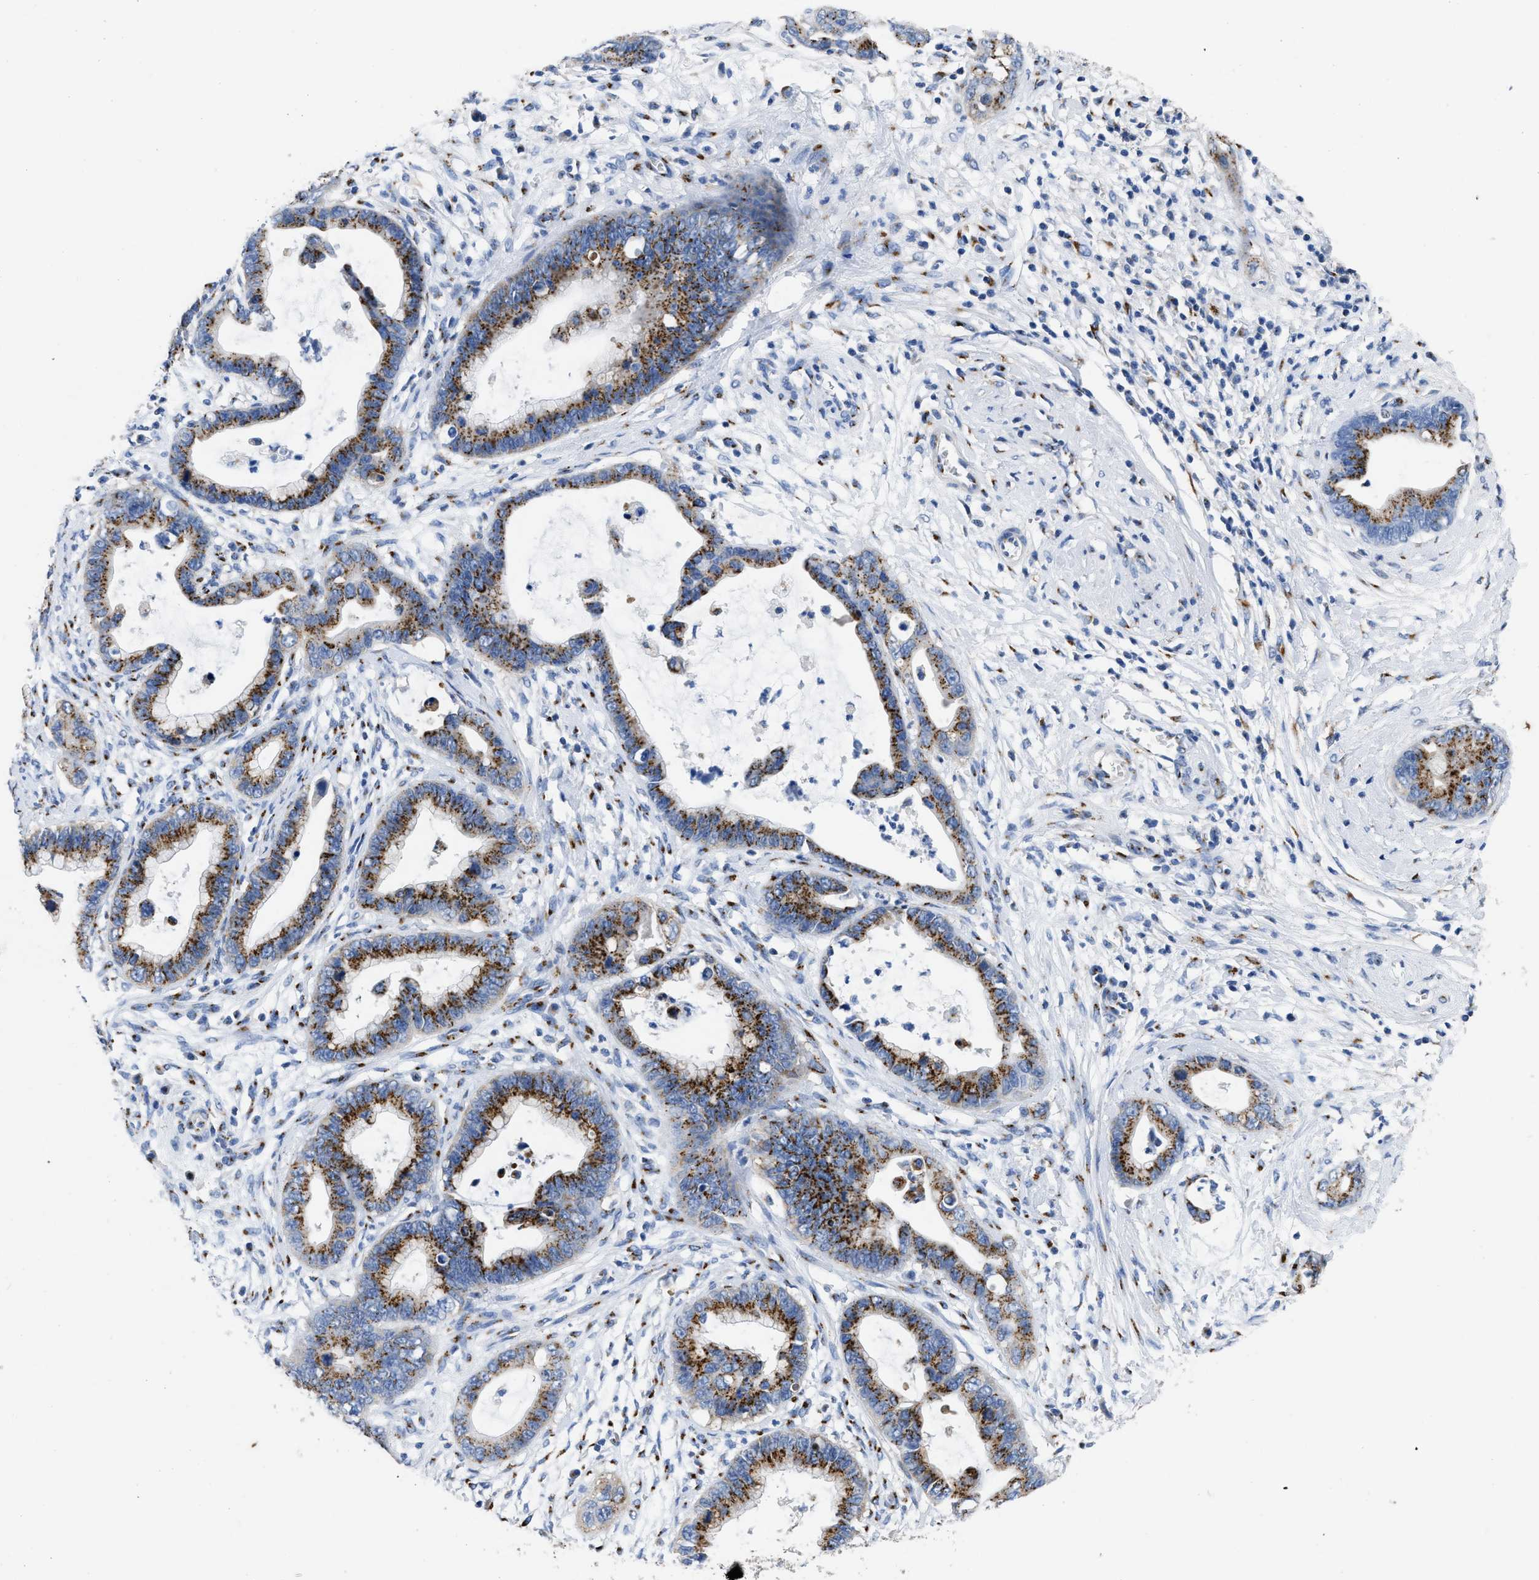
{"staining": {"intensity": "strong", "quantity": ">75%", "location": "cytoplasmic/membranous"}, "tissue": "cervical cancer", "cell_type": "Tumor cells", "image_type": "cancer", "snomed": [{"axis": "morphology", "description": "Adenocarcinoma, NOS"}, {"axis": "topography", "description": "Cervix"}], "caption": "Adenocarcinoma (cervical) was stained to show a protein in brown. There is high levels of strong cytoplasmic/membranous expression in about >75% of tumor cells.", "gene": "TMEM87A", "patient": {"sex": "female", "age": 44}}